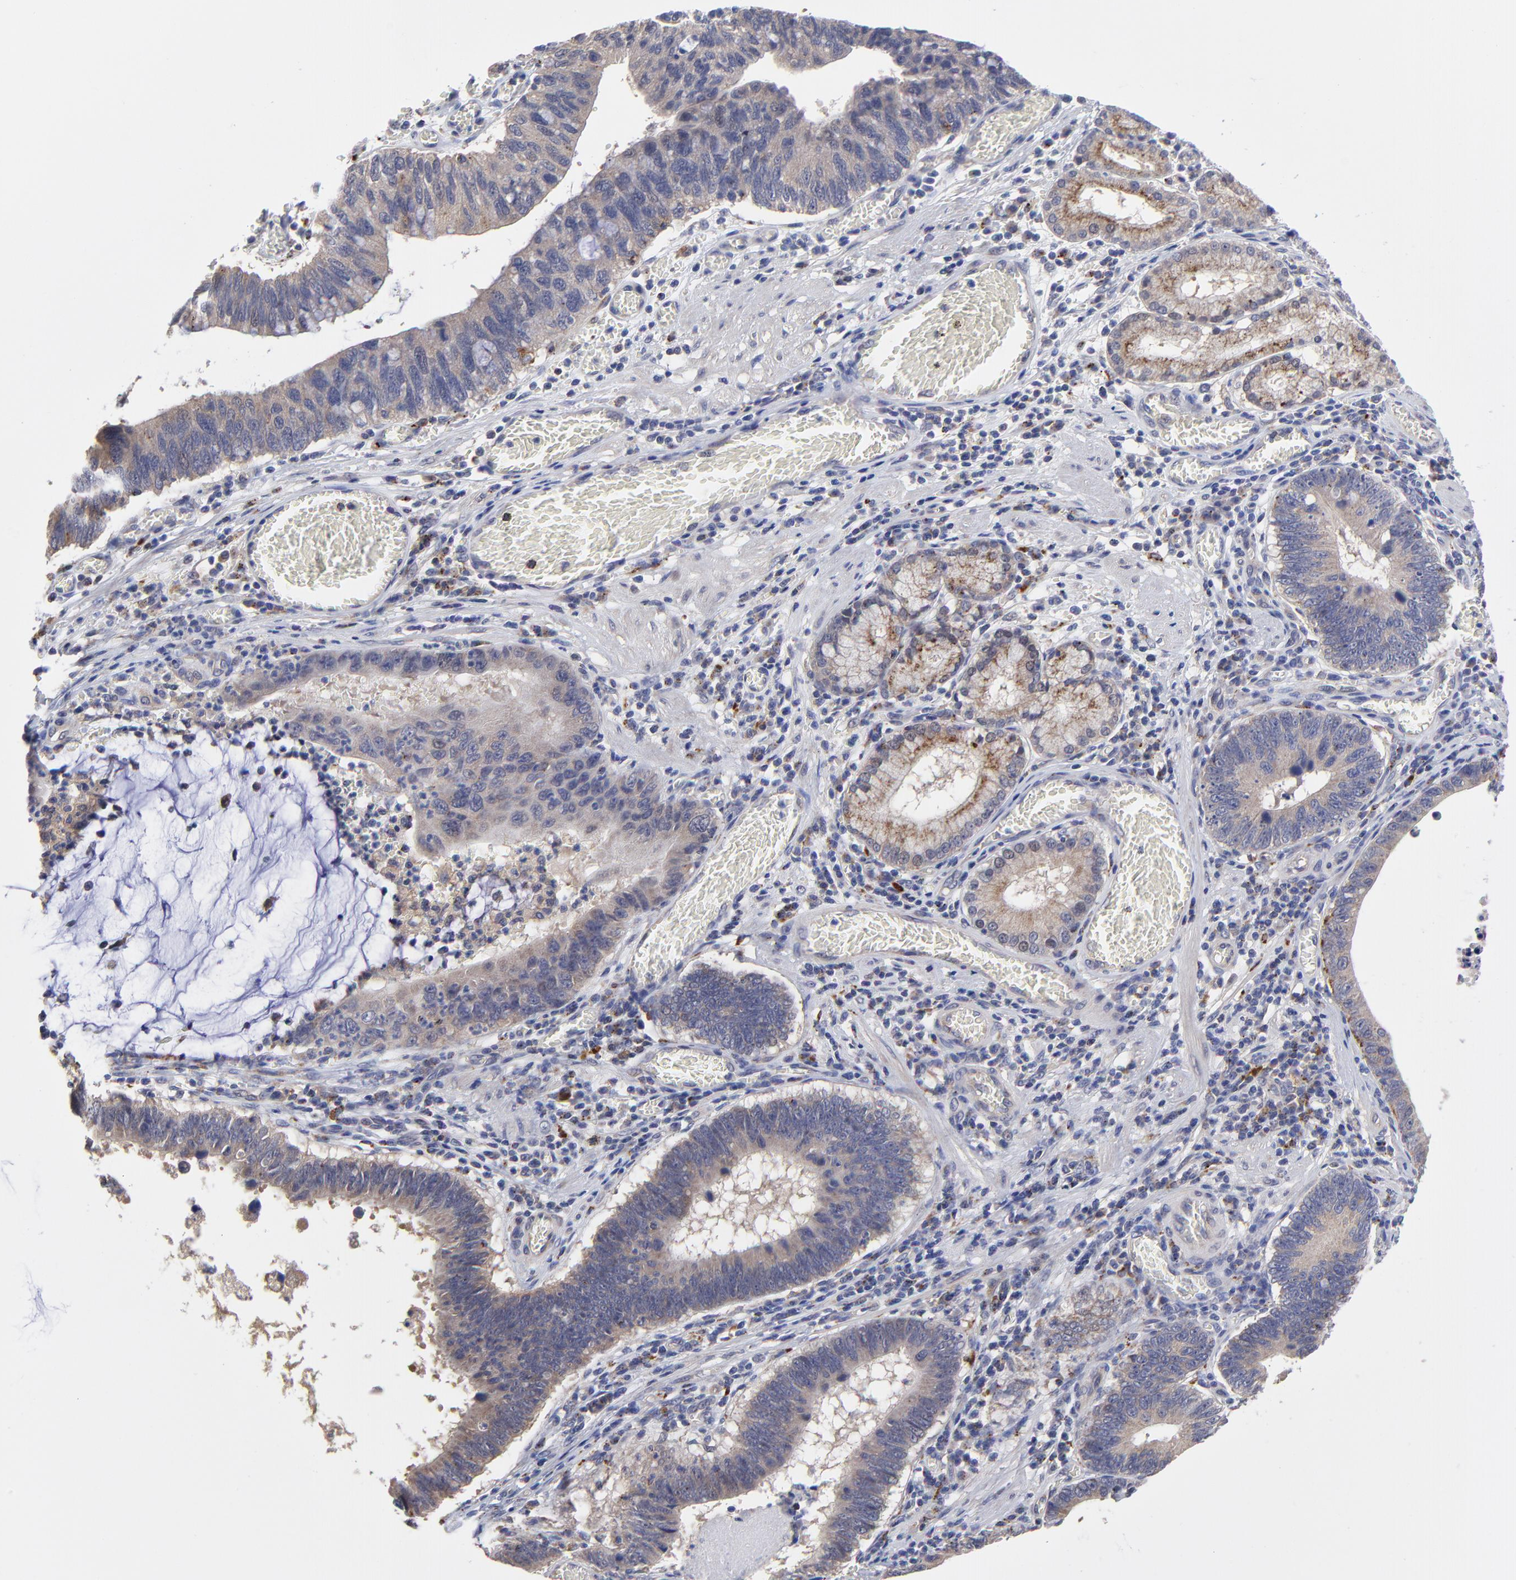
{"staining": {"intensity": "weak", "quantity": "25%-75%", "location": "cytoplasmic/membranous"}, "tissue": "stomach cancer", "cell_type": "Tumor cells", "image_type": "cancer", "snomed": [{"axis": "morphology", "description": "Adenocarcinoma, NOS"}, {"axis": "topography", "description": "Stomach"}, {"axis": "topography", "description": "Gastric cardia"}], "caption": "Brown immunohistochemical staining in human stomach adenocarcinoma shows weak cytoplasmic/membranous positivity in about 25%-75% of tumor cells.", "gene": "PDE4B", "patient": {"sex": "male", "age": 59}}